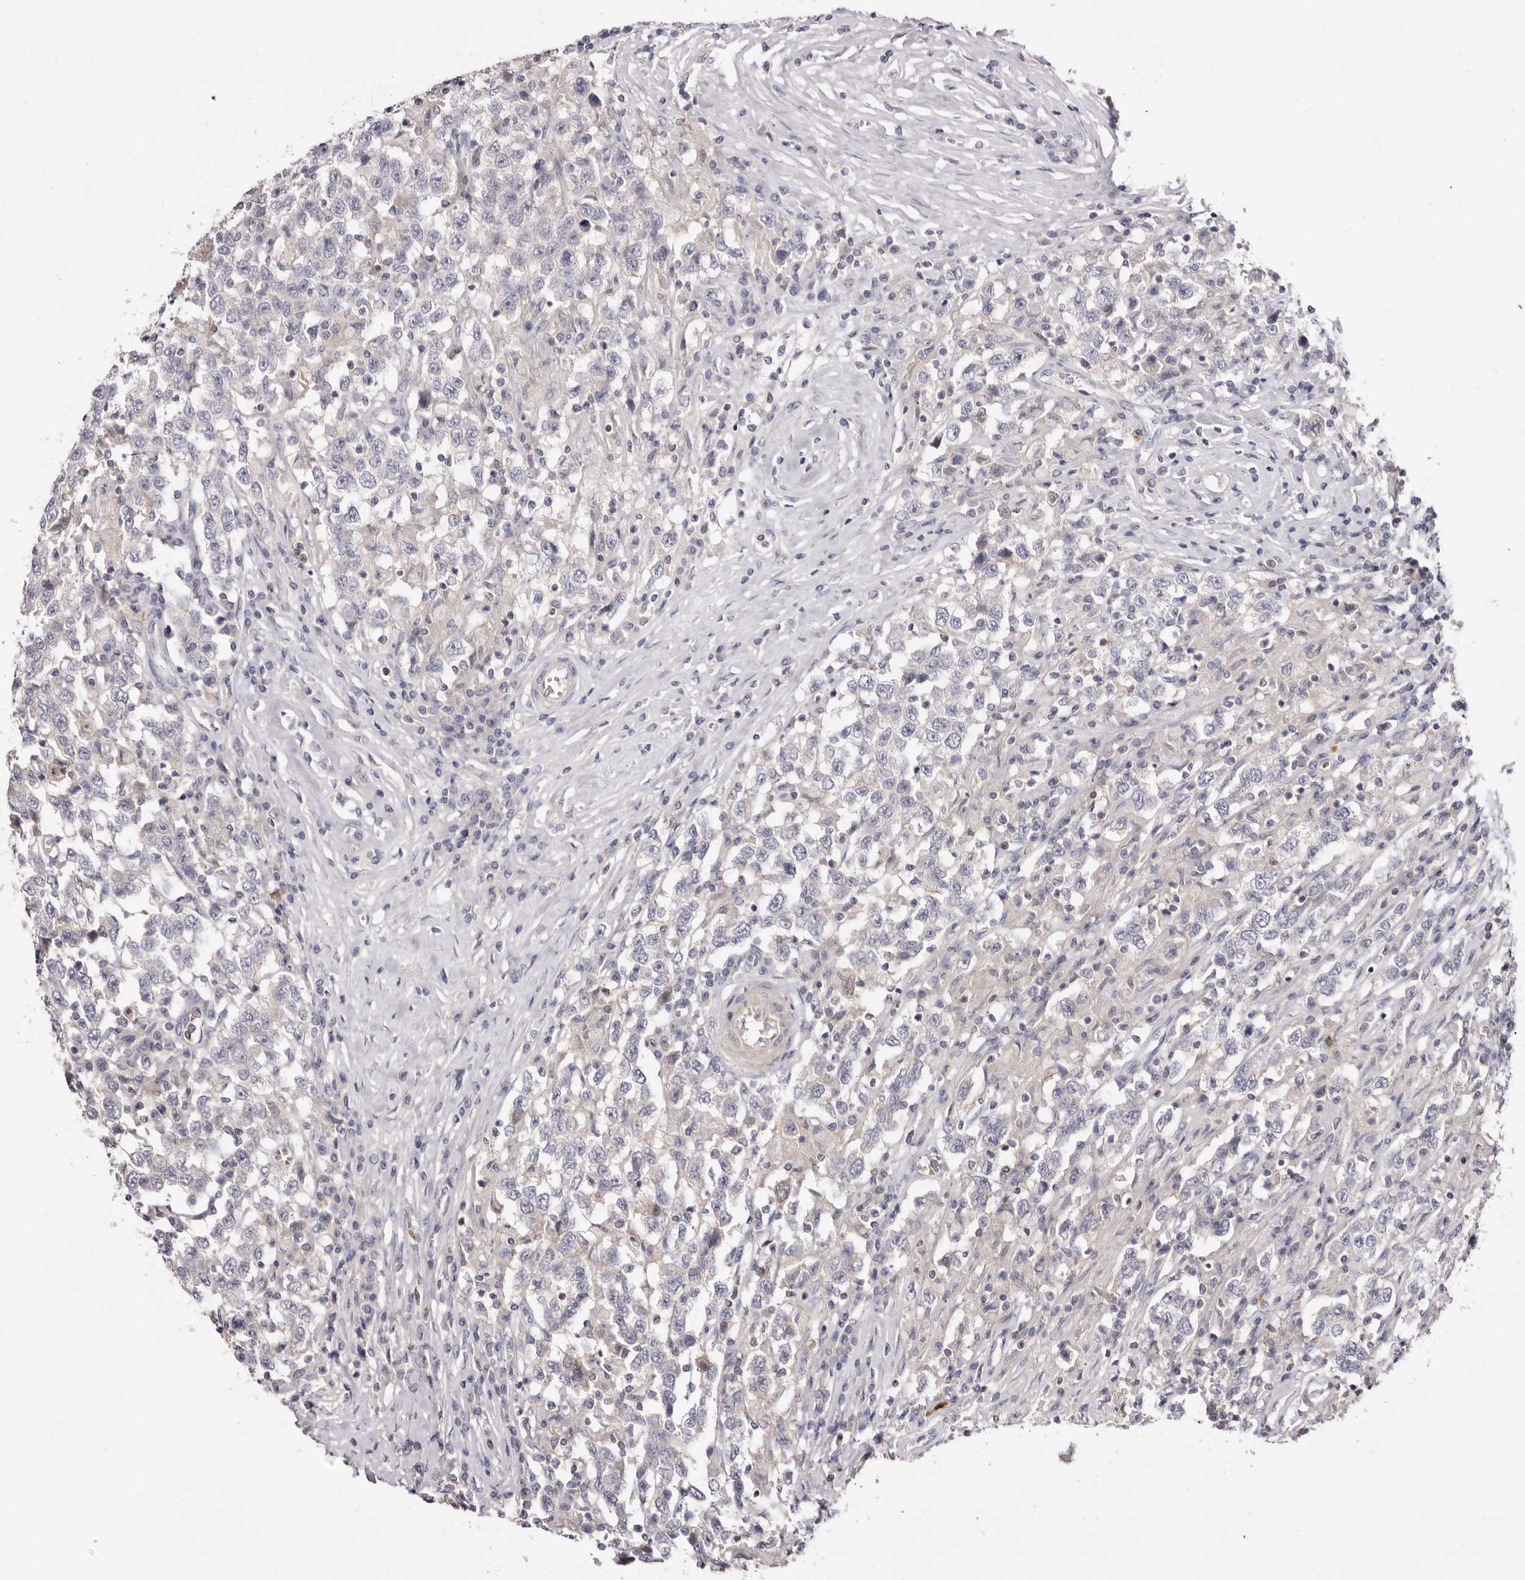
{"staining": {"intensity": "negative", "quantity": "none", "location": "none"}, "tissue": "testis cancer", "cell_type": "Tumor cells", "image_type": "cancer", "snomed": [{"axis": "morphology", "description": "Seminoma, NOS"}, {"axis": "topography", "description": "Testis"}], "caption": "Testis cancer (seminoma) was stained to show a protein in brown. There is no significant positivity in tumor cells. The staining was performed using DAB to visualize the protein expression in brown, while the nuclei were stained in blue with hematoxylin (Magnification: 20x).", "gene": "S1PR5", "patient": {"sex": "male", "age": 41}}